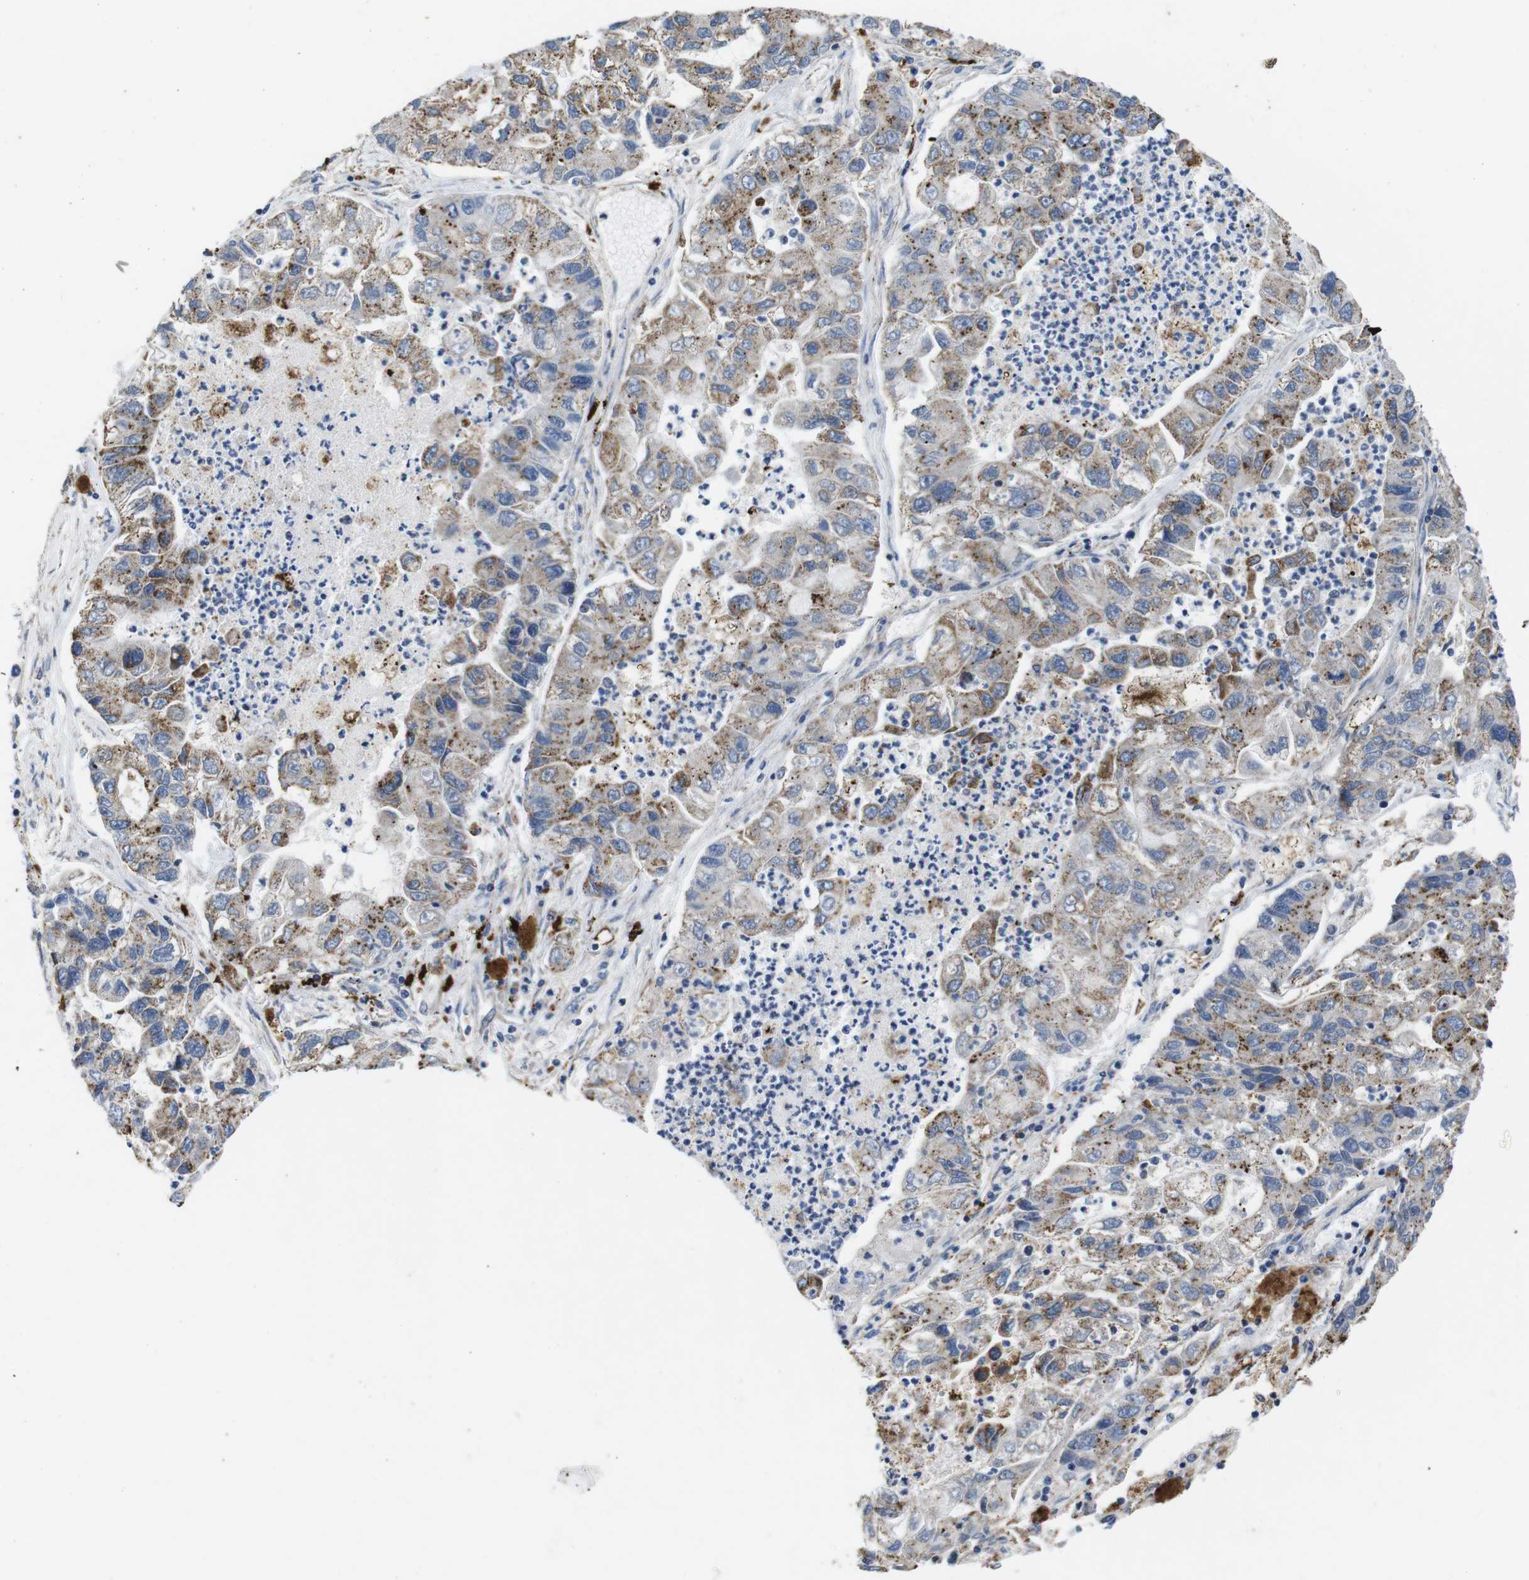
{"staining": {"intensity": "moderate", "quantity": ">75%", "location": "cytoplasmic/membranous"}, "tissue": "lung cancer", "cell_type": "Tumor cells", "image_type": "cancer", "snomed": [{"axis": "morphology", "description": "Adenocarcinoma, NOS"}, {"axis": "topography", "description": "Lung"}], "caption": "A histopathology image showing moderate cytoplasmic/membranous expression in approximately >75% of tumor cells in lung cancer (adenocarcinoma), as visualized by brown immunohistochemical staining.", "gene": "F2RL1", "patient": {"sex": "female", "age": 51}}